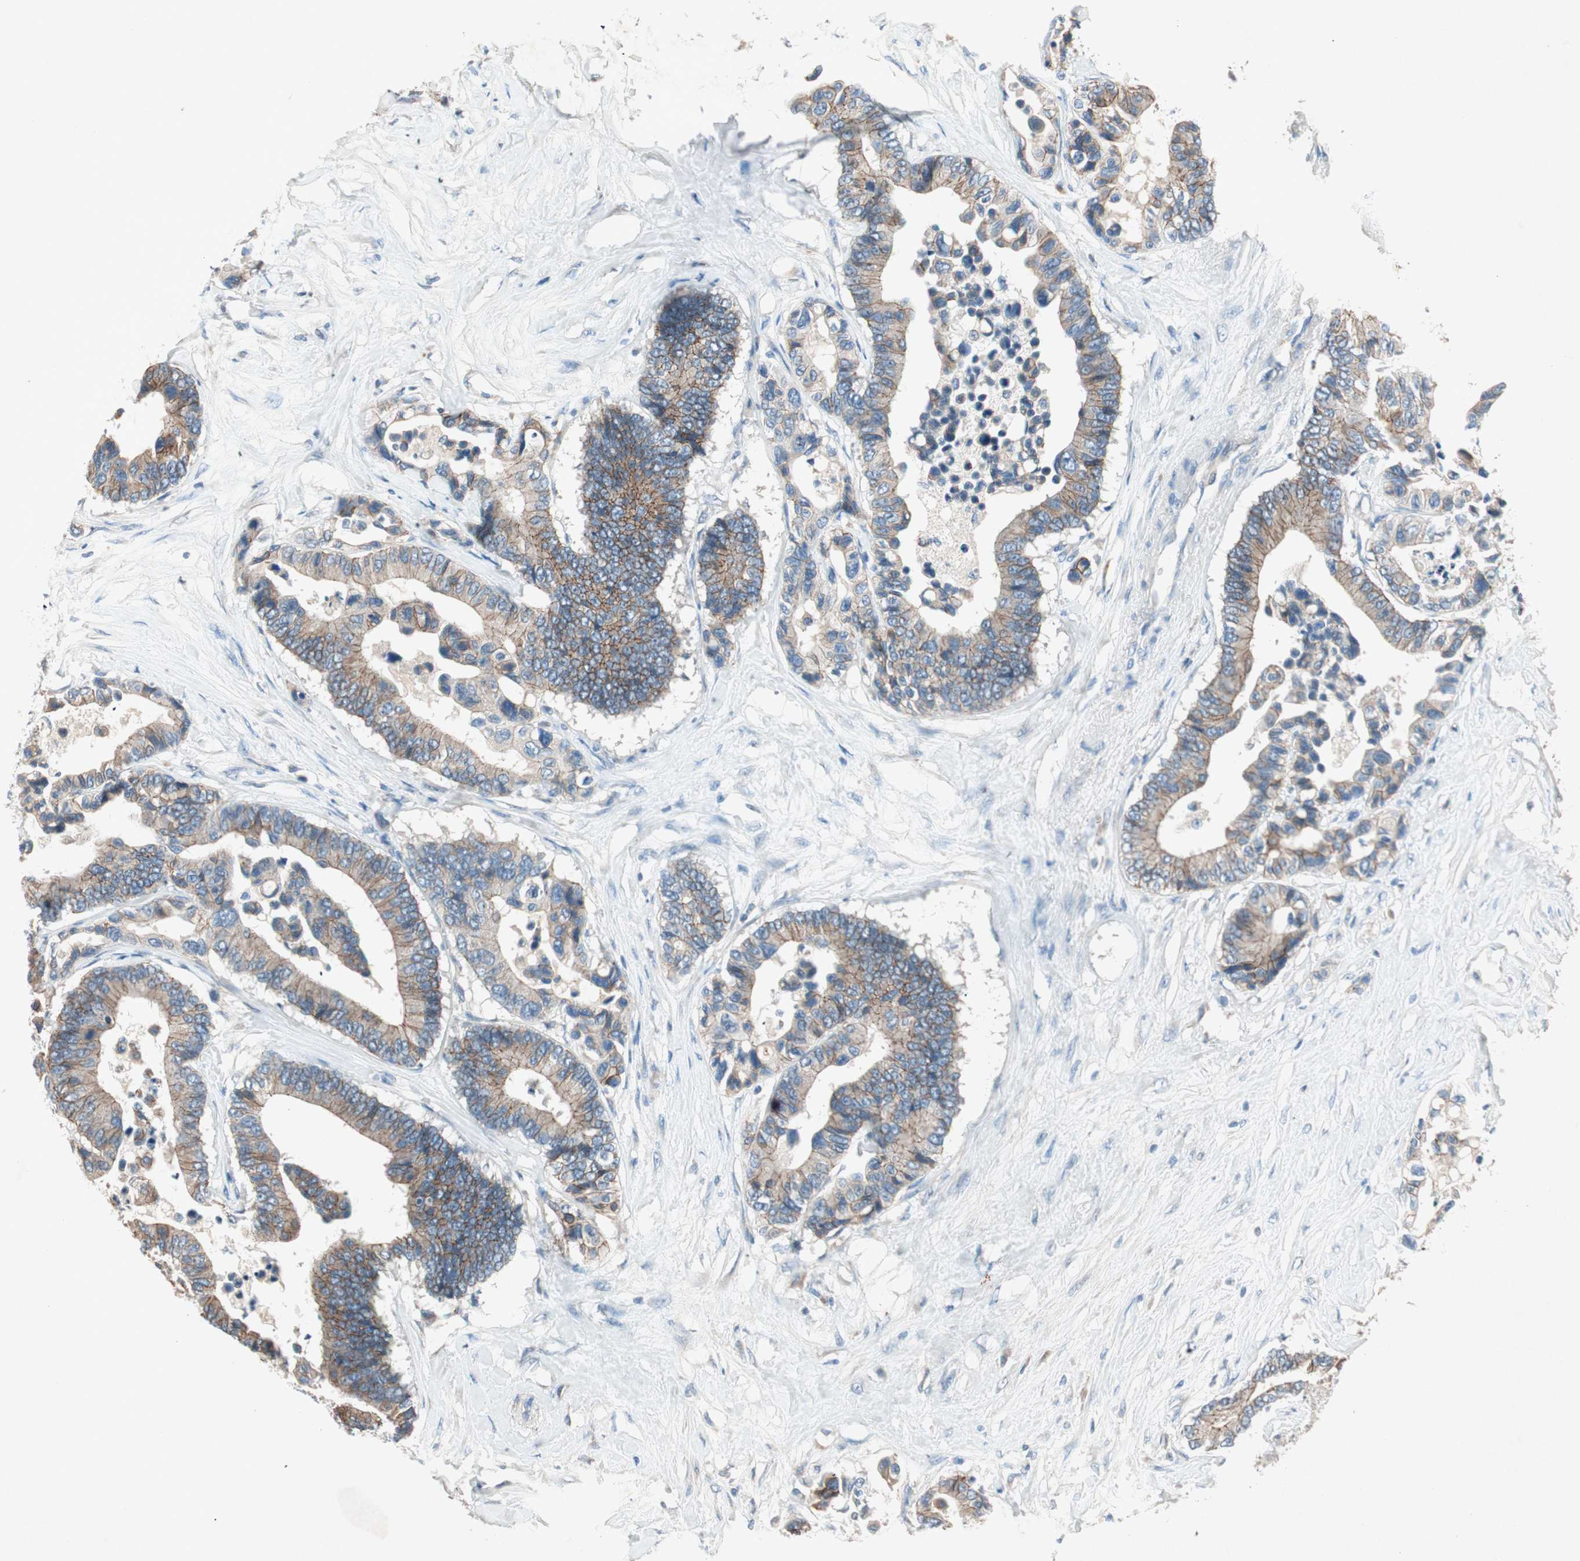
{"staining": {"intensity": "weak", "quantity": ">75%", "location": "cytoplasmic/membranous"}, "tissue": "colorectal cancer", "cell_type": "Tumor cells", "image_type": "cancer", "snomed": [{"axis": "morphology", "description": "Normal tissue, NOS"}, {"axis": "morphology", "description": "Adenocarcinoma, NOS"}, {"axis": "topography", "description": "Colon"}], "caption": "Colorectal cancer stained with a brown dye reveals weak cytoplasmic/membranous positive staining in approximately >75% of tumor cells.", "gene": "NKAIN1", "patient": {"sex": "male", "age": 82}}